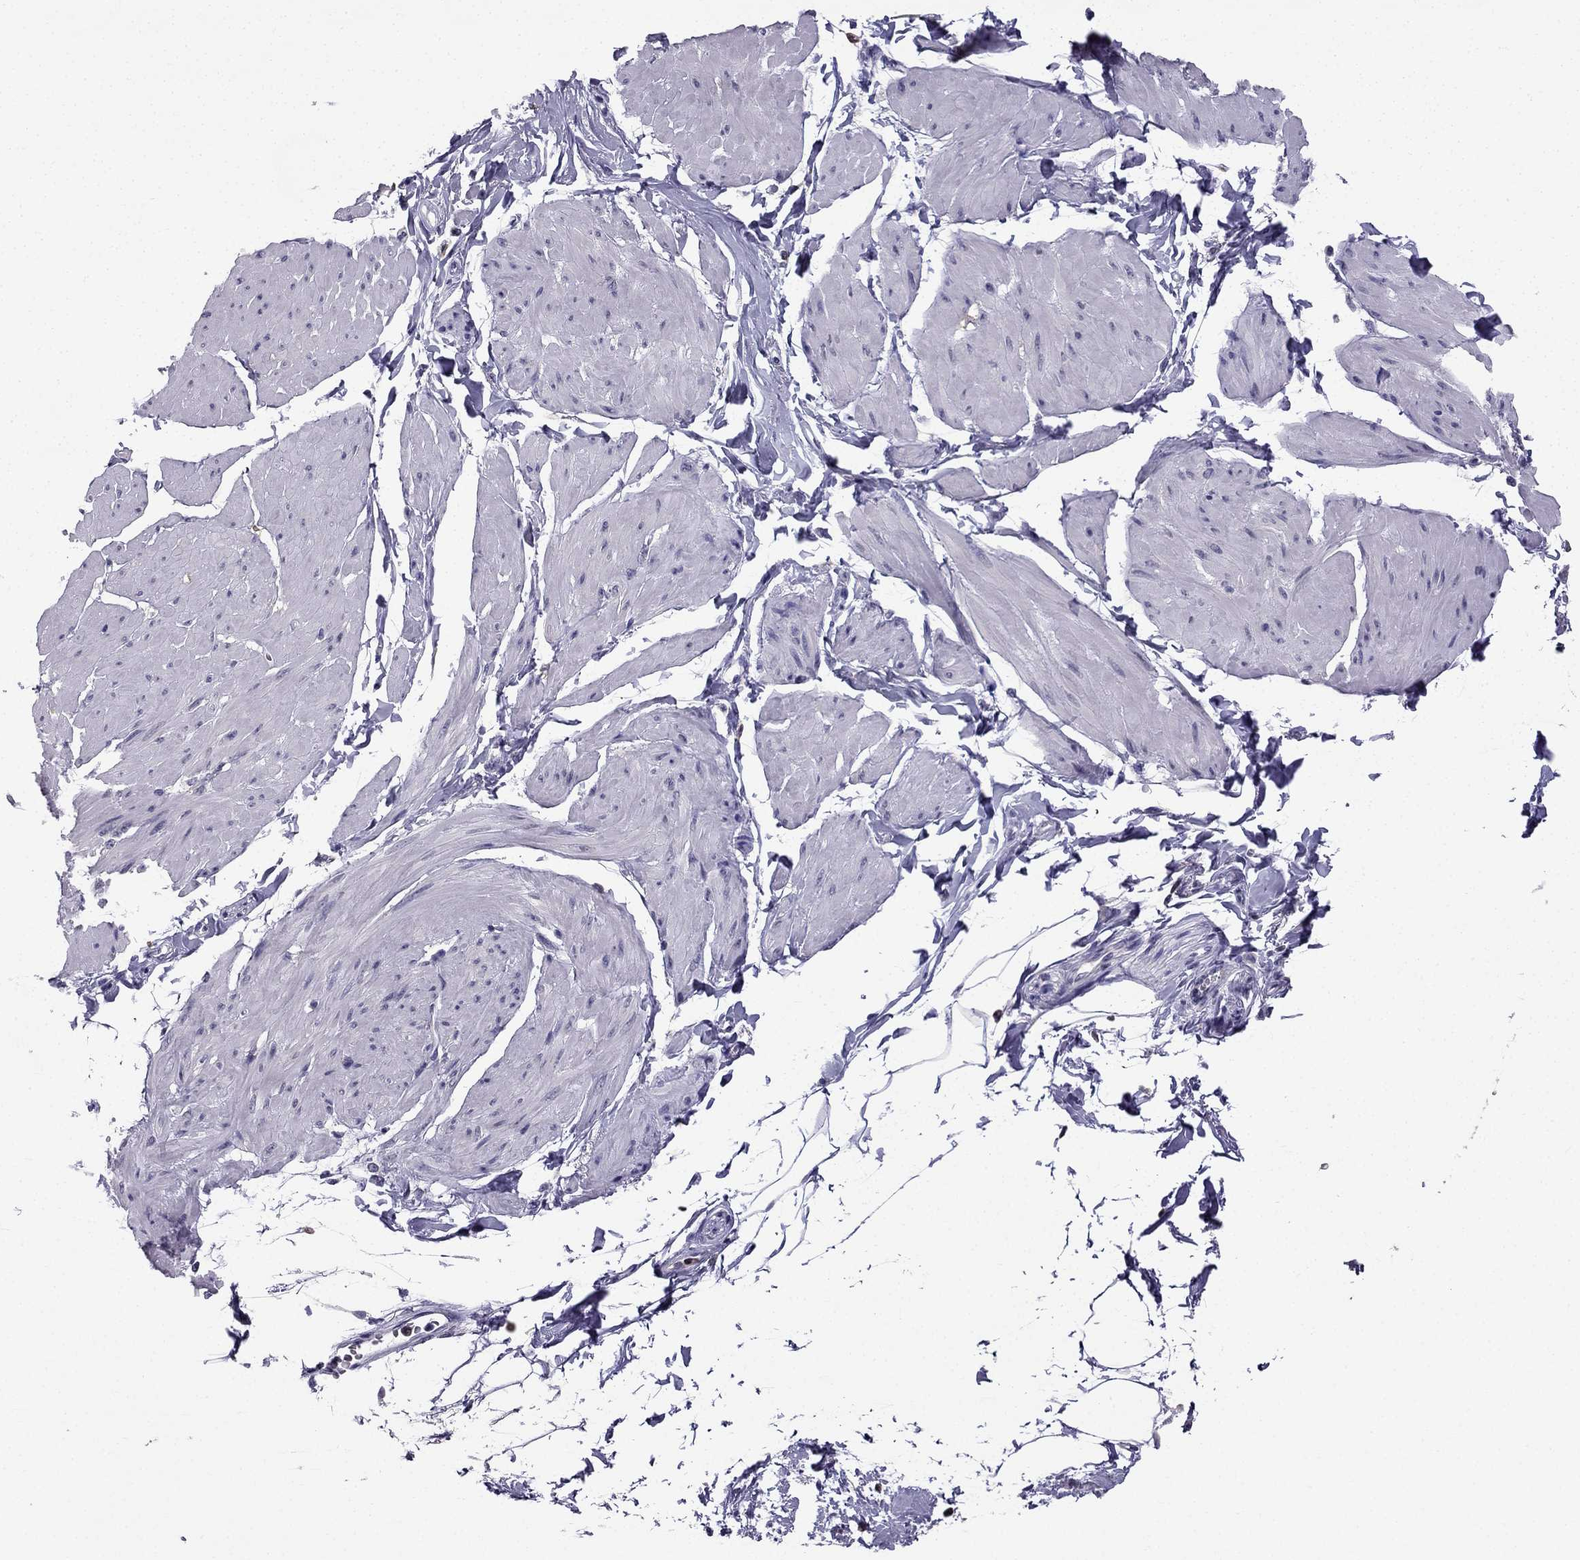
{"staining": {"intensity": "negative", "quantity": "none", "location": "none"}, "tissue": "smooth muscle", "cell_type": "Smooth muscle cells", "image_type": "normal", "snomed": [{"axis": "morphology", "description": "Normal tissue, NOS"}, {"axis": "topography", "description": "Adipose tissue"}, {"axis": "topography", "description": "Smooth muscle"}, {"axis": "topography", "description": "Peripheral nerve tissue"}], "caption": "IHC of unremarkable human smooth muscle displays no staining in smooth muscle cells.", "gene": "CCK", "patient": {"sex": "male", "age": 83}}